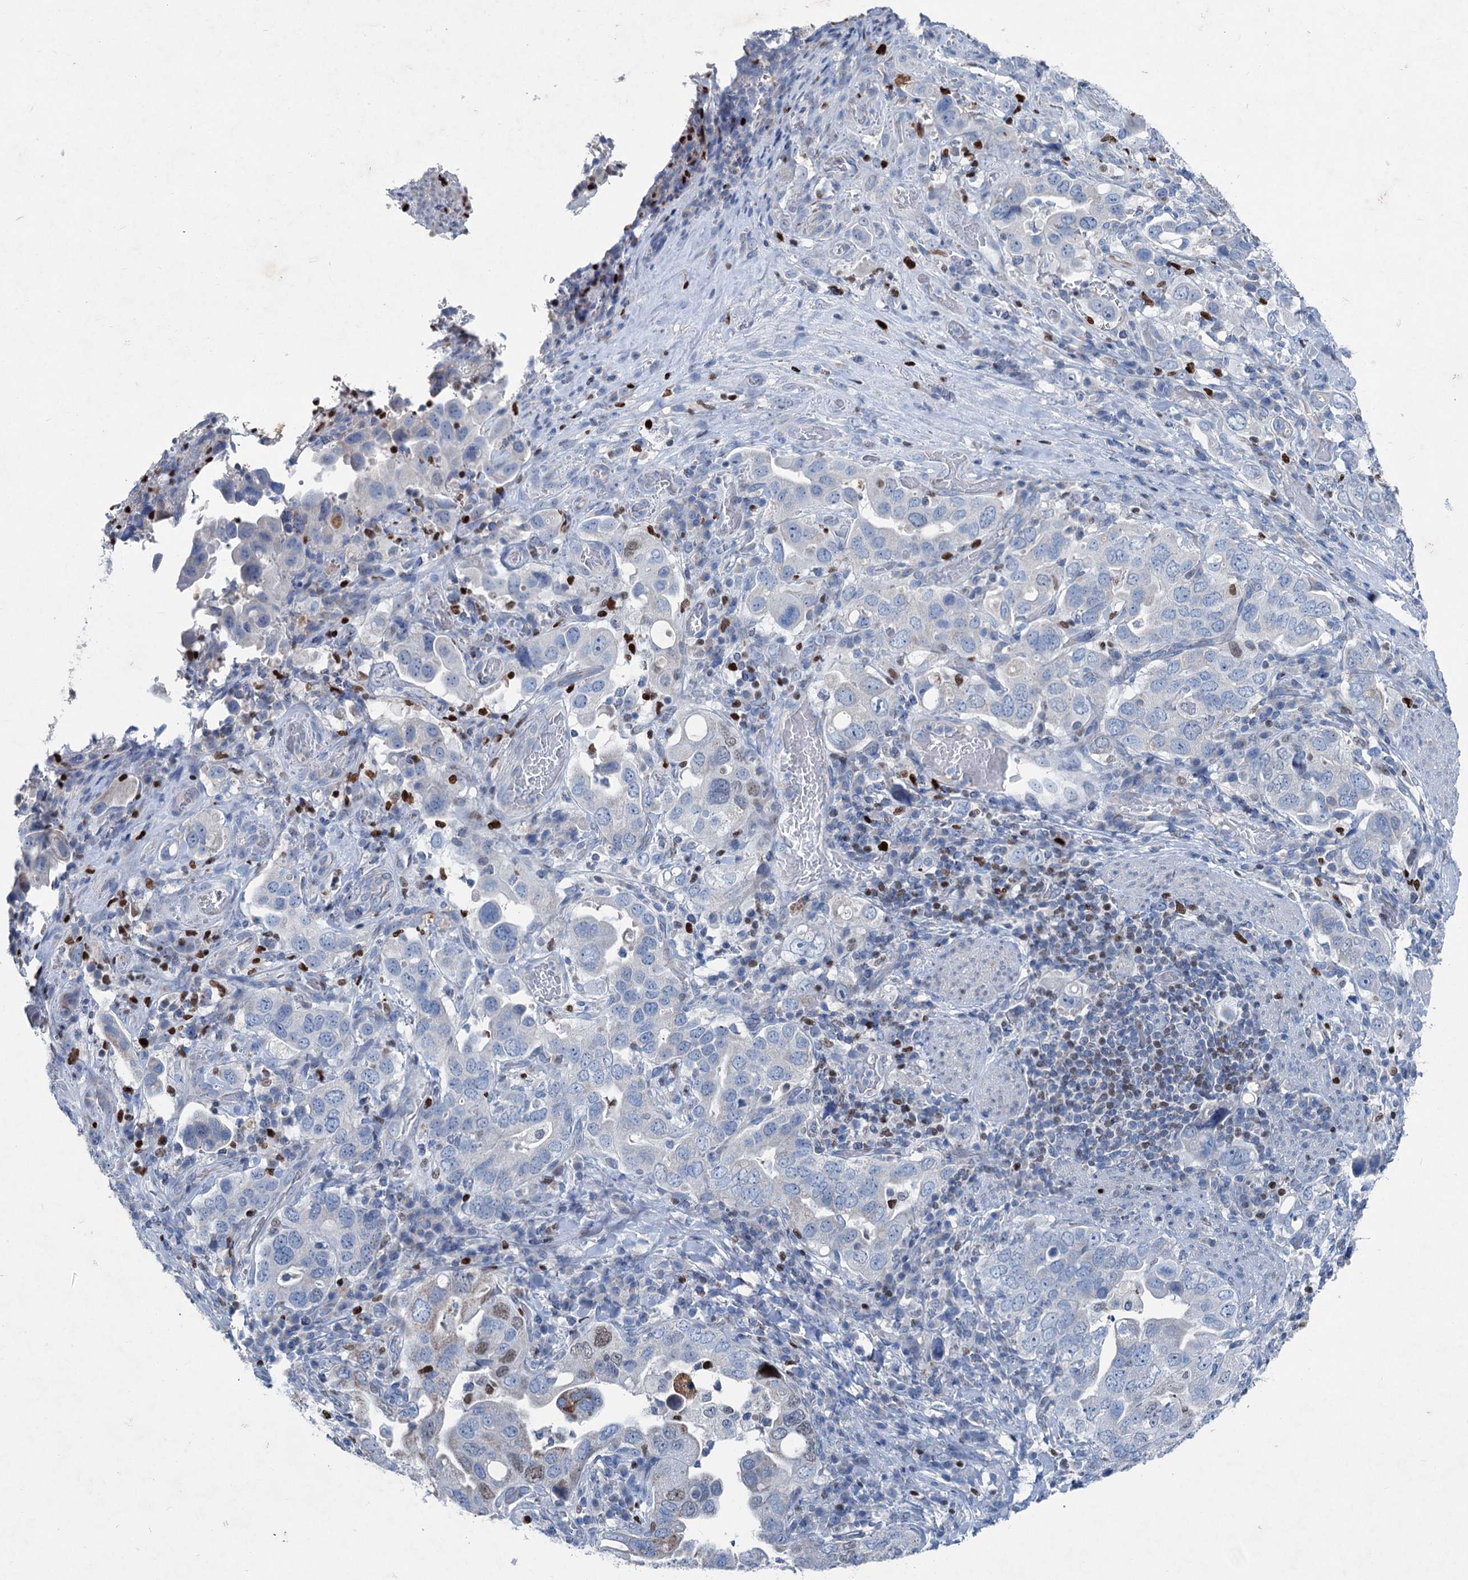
{"staining": {"intensity": "negative", "quantity": "none", "location": "none"}, "tissue": "stomach cancer", "cell_type": "Tumor cells", "image_type": "cancer", "snomed": [{"axis": "morphology", "description": "Adenocarcinoma, NOS"}, {"axis": "topography", "description": "Stomach, upper"}], "caption": "This is a image of immunohistochemistry staining of adenocarcinoma (stomach), which shows no expression in tumor cells.", "gene": "ELP4", "patient": {"sex": "male", "age": 62}}